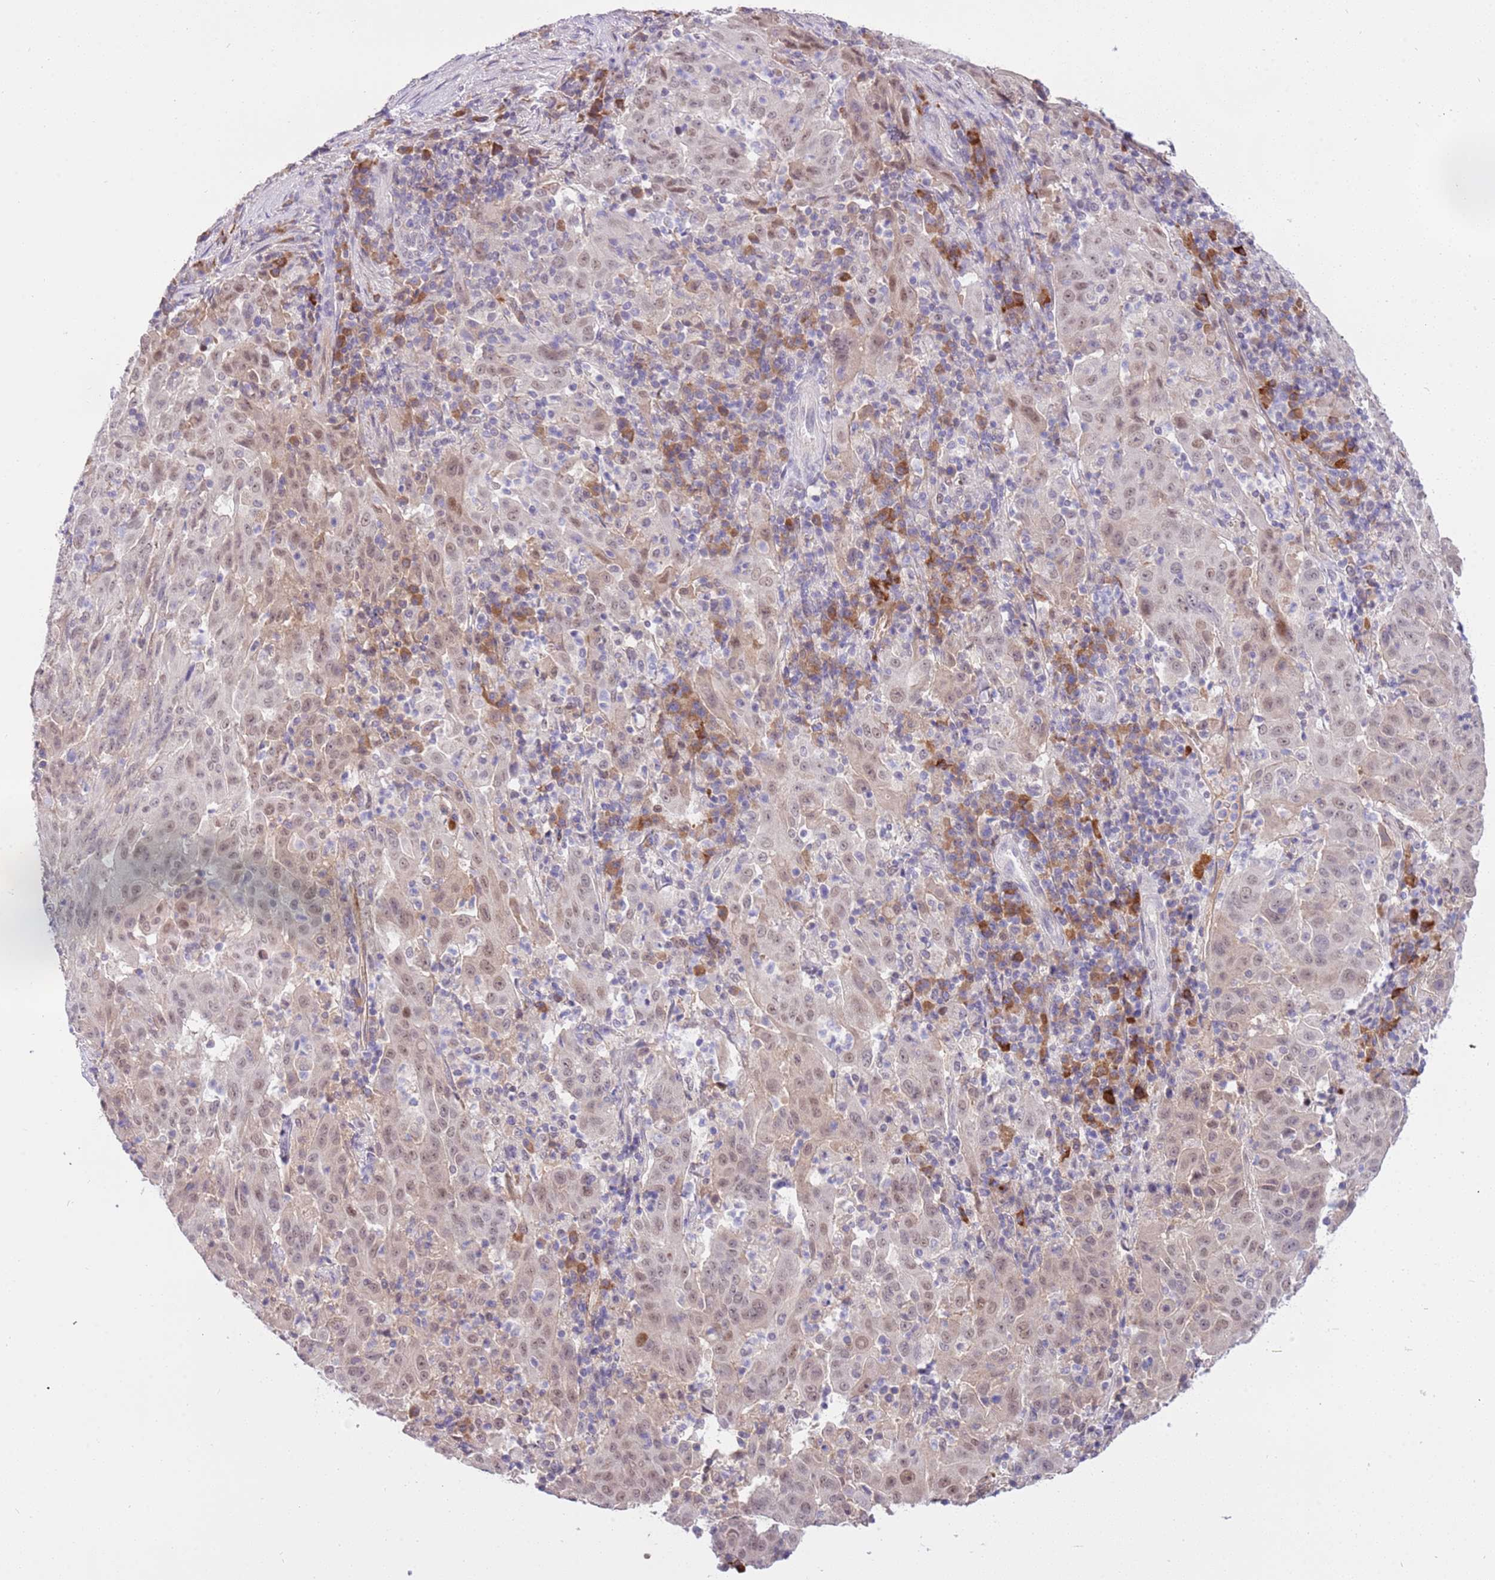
{"staining": {"intensity": "weak", "quantity": ">75%", "location": "nuclear"}, "tissue": "pancreatic cancer", "cell_type": "Tumor cells", "image_type": "cancer", "snomed": [{"axis": "morphology", "description": "Adenocarcinoma, NOS"}, {"axis": "topography", "description": "Pancreas"}], "caption": "Protein expression by immunohistochemistry demonstrates weak nuclear staining in approximately >75% of tumor cells in pancreatic adenocarcinoma.", "gene": "MAGEF1", "patient": {"sex": "male", "age": 63}}